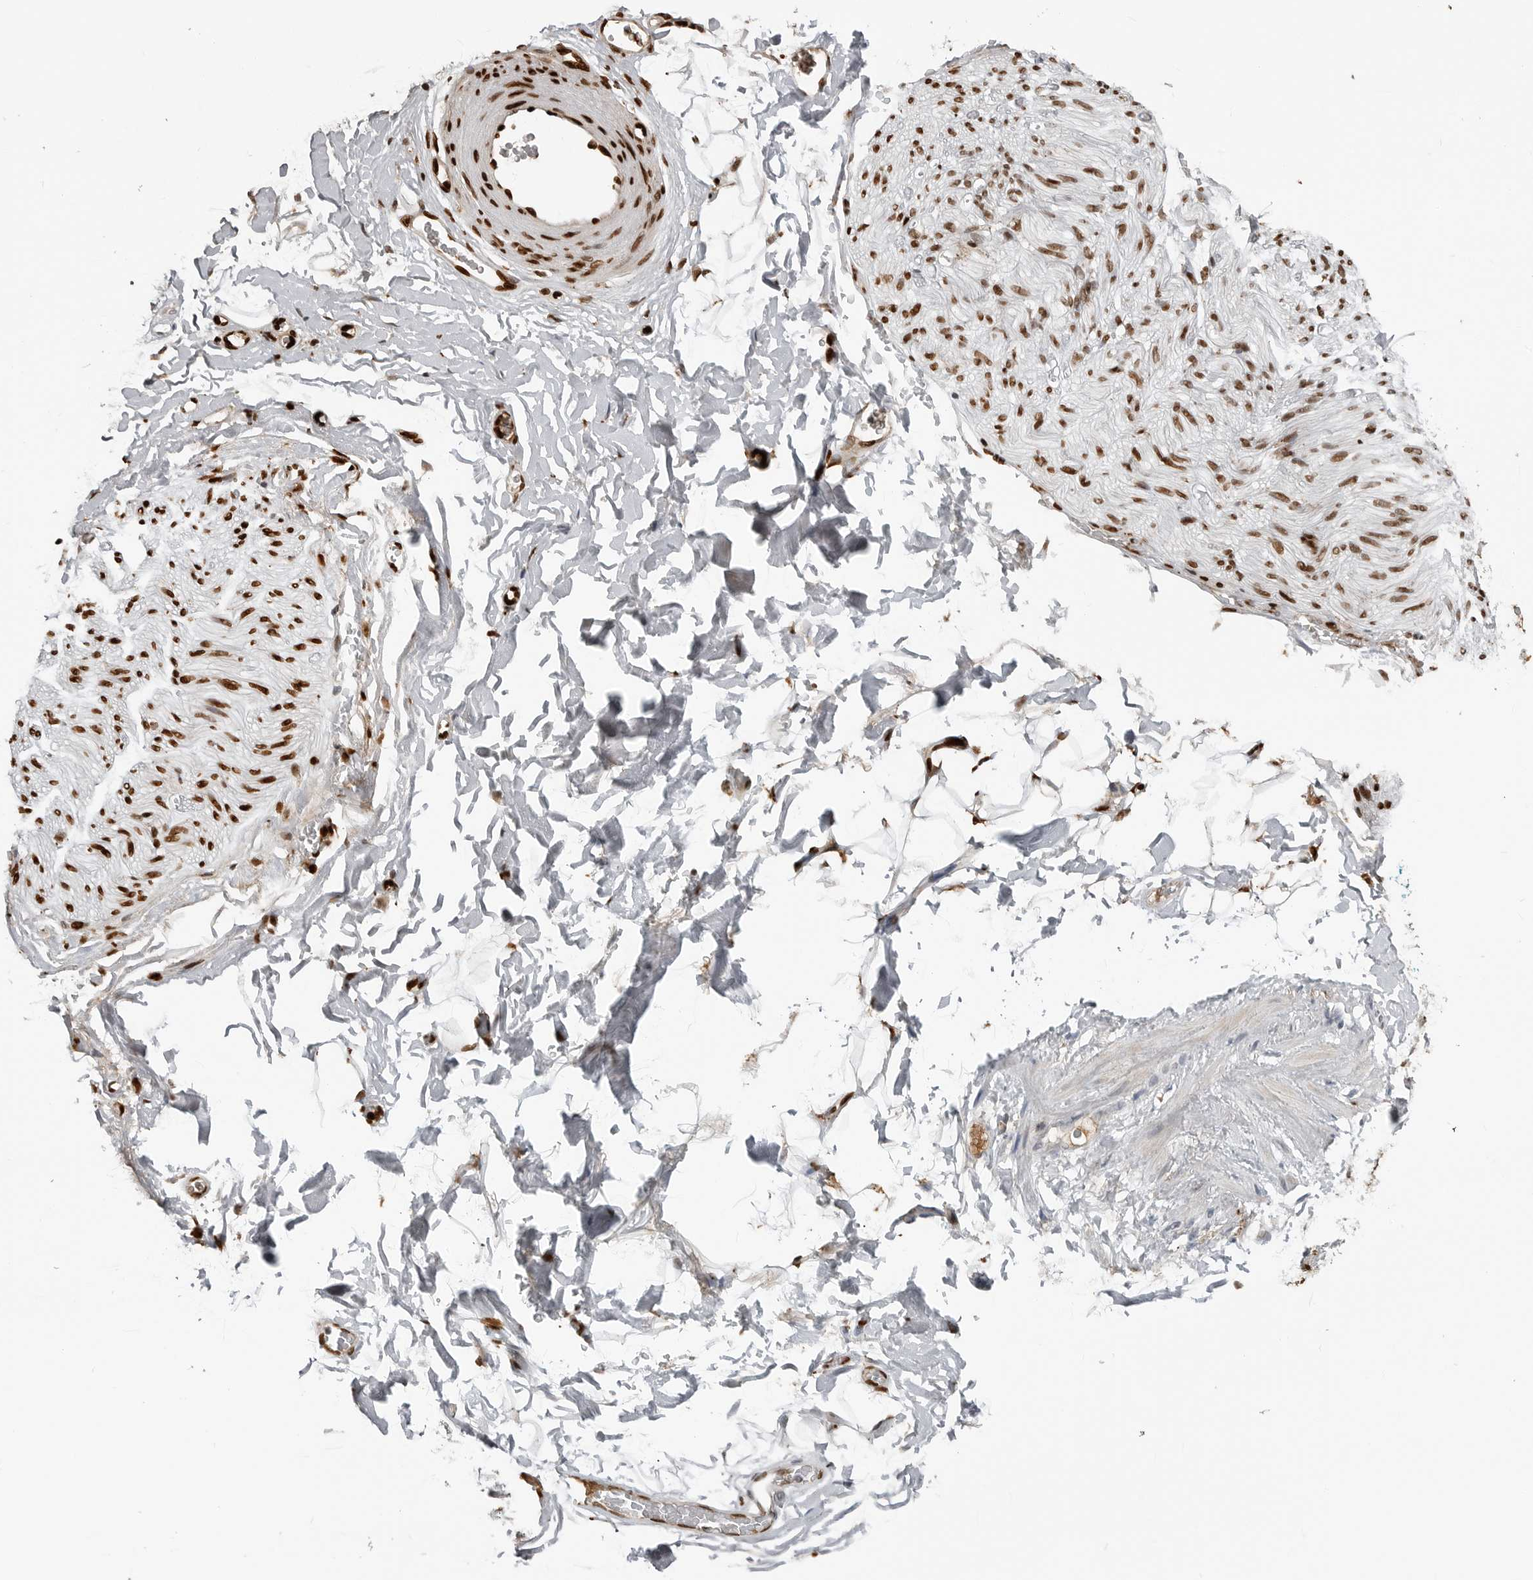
{"staining": {"intensity": "negative", "quantity": "none", "location": "none"}, "tissue": "adipose tissue", "cell_type": "Adipocytes", "image_type": "normal", "snomed": [{"axis": "morphology", "description": "Normal tissue, NOS"}, {"axis": "morphology", "description": "Adenocarcinoma, NOS"}, {"axis": "topography", "description": "Pancreas"}, {"axis": "topography", "description": "Peripheral nerve tissue"}], "caption": "Immunohistochemistry photomicrograph of normal adipose tissue: human adipose tissue stained with DAB displays no significant protein positivity in adipocytes. Brightfield microscopy of IHC stained with DAB (3,3'-diaminobenzidine) (brown) and hematoxylin (blue), captured at high magnification.", "gene": "CXCR5", "patient": {"sex": "male", "age": 59}}